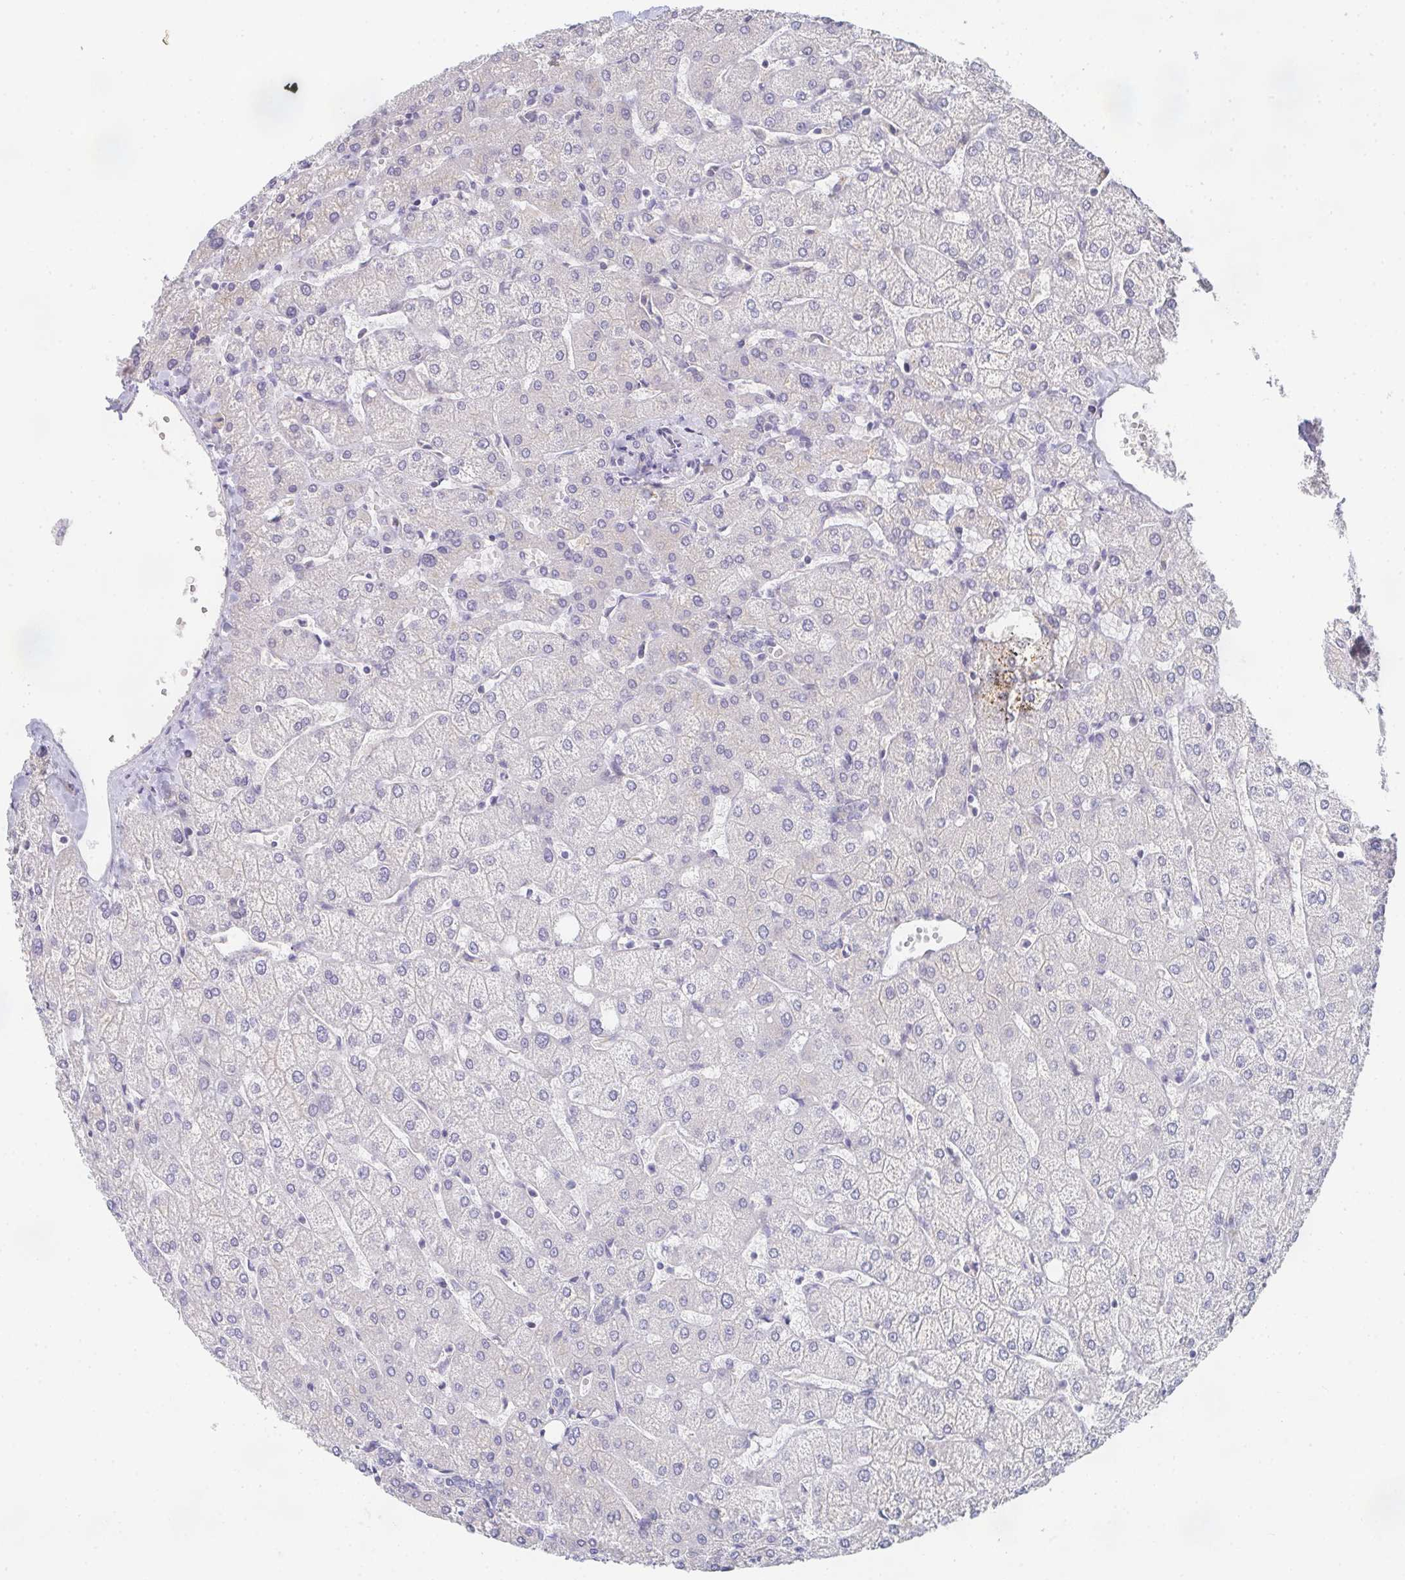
{"staining": {"intensity": "negative", "quantity": "none", "location": "none"}, "tissue": "liver", "cell_type": "Cholangiocytes", "image_type": "normal", "snomed": [{"axis": "morphology", "description": "Normal tissue, NOS"}, {"axis": "topography", "description": "Liver"}], "caption": "Normal liver was stained to show a protein in brown. There is no significant positivity in cholangiocytes.", "gene": "CHMP5", "patient": {"sex": "female", "age": 54}}